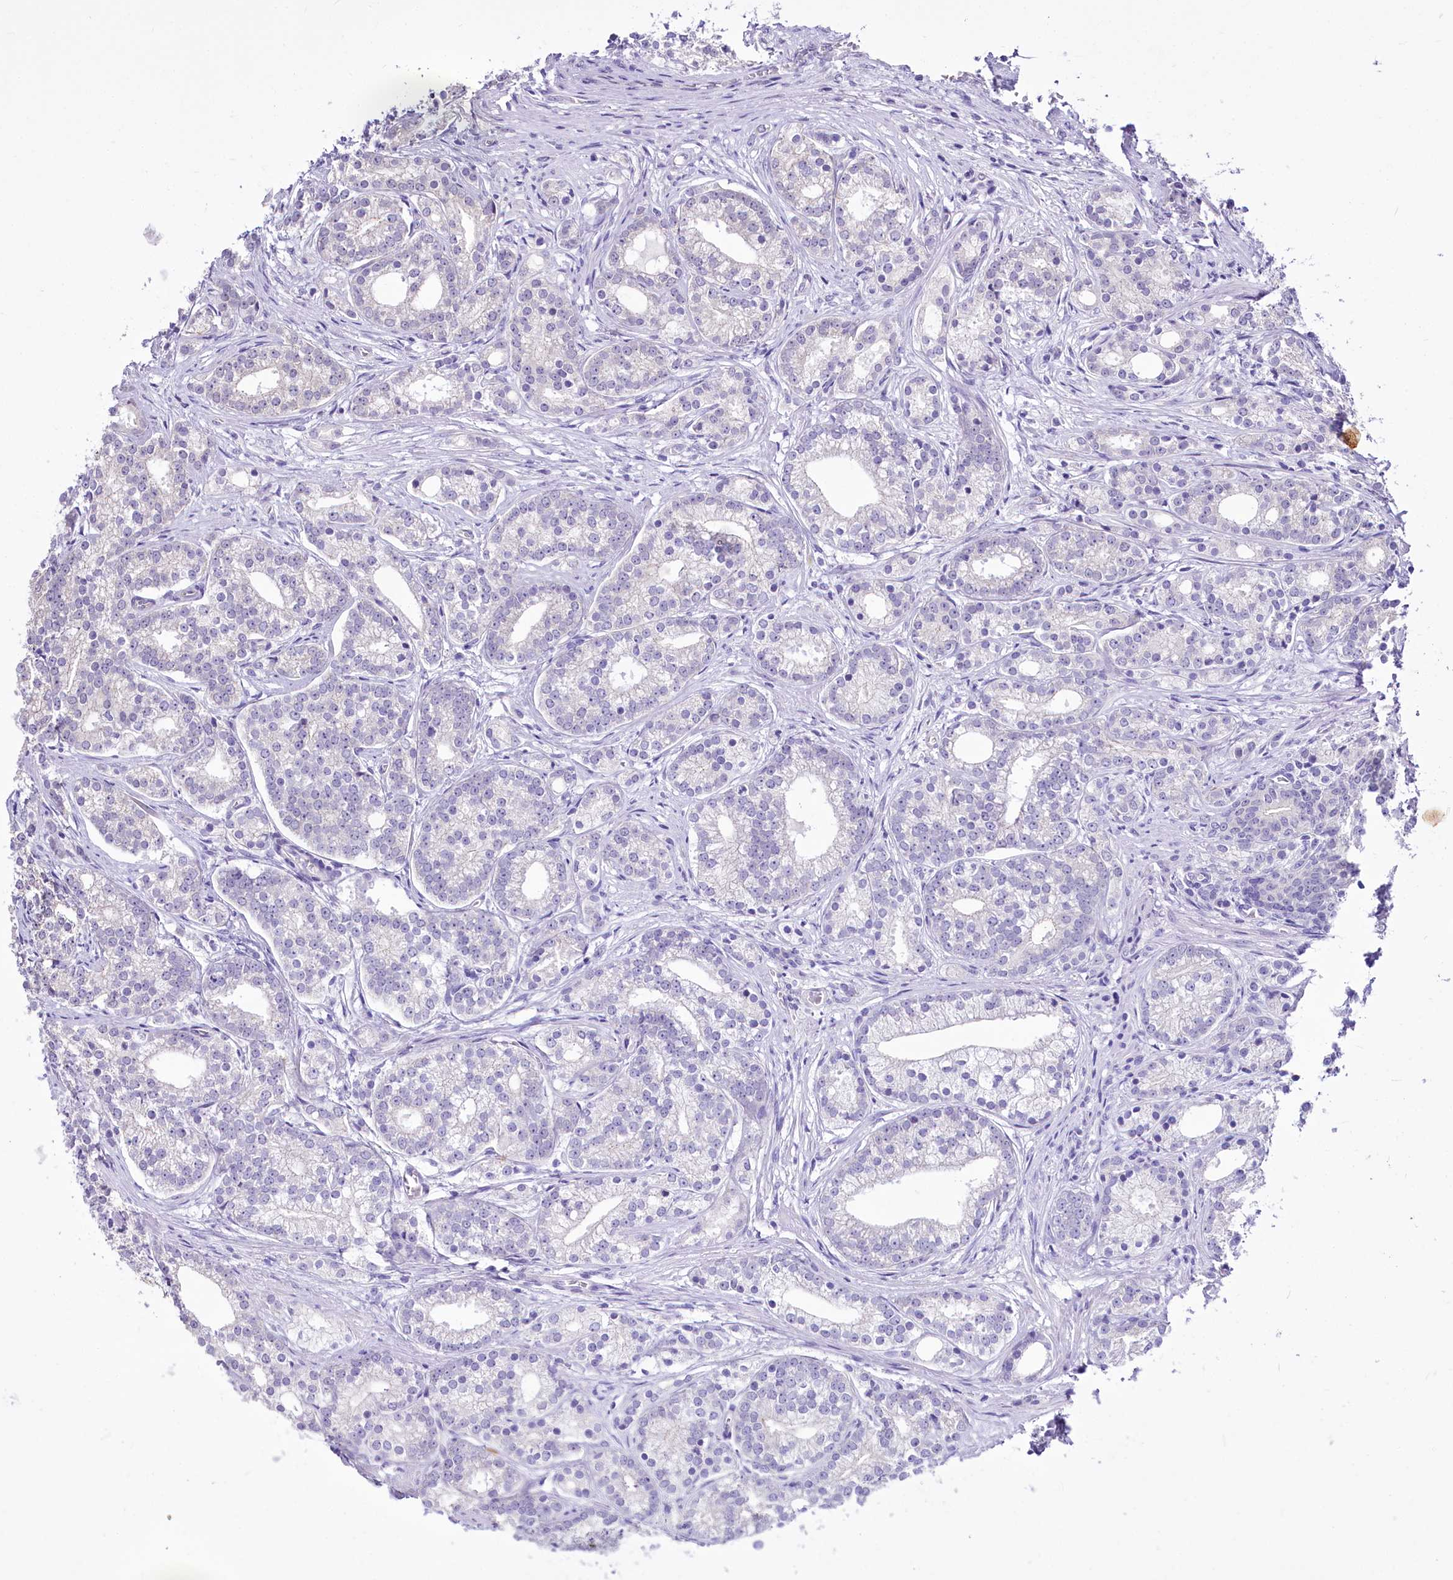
{"staining": {"intensity": "negative", "quantity": "none", "location": "none"}, "tissue": "prostate cancer", "cell_type": "Tumor cells", "image_type": "cancer", "snomed": [{"axis": "morphology", "description": "Adenocarcinoma, Low grade"}, {"axis": "topography", "description": "Prostate"}], "caption": "IHC of prostate low-grade adenocarcinoma exhibits no staining in tumor cells.", "gene": "BANK1", "patient": {"sex": "male", "age": 71}}